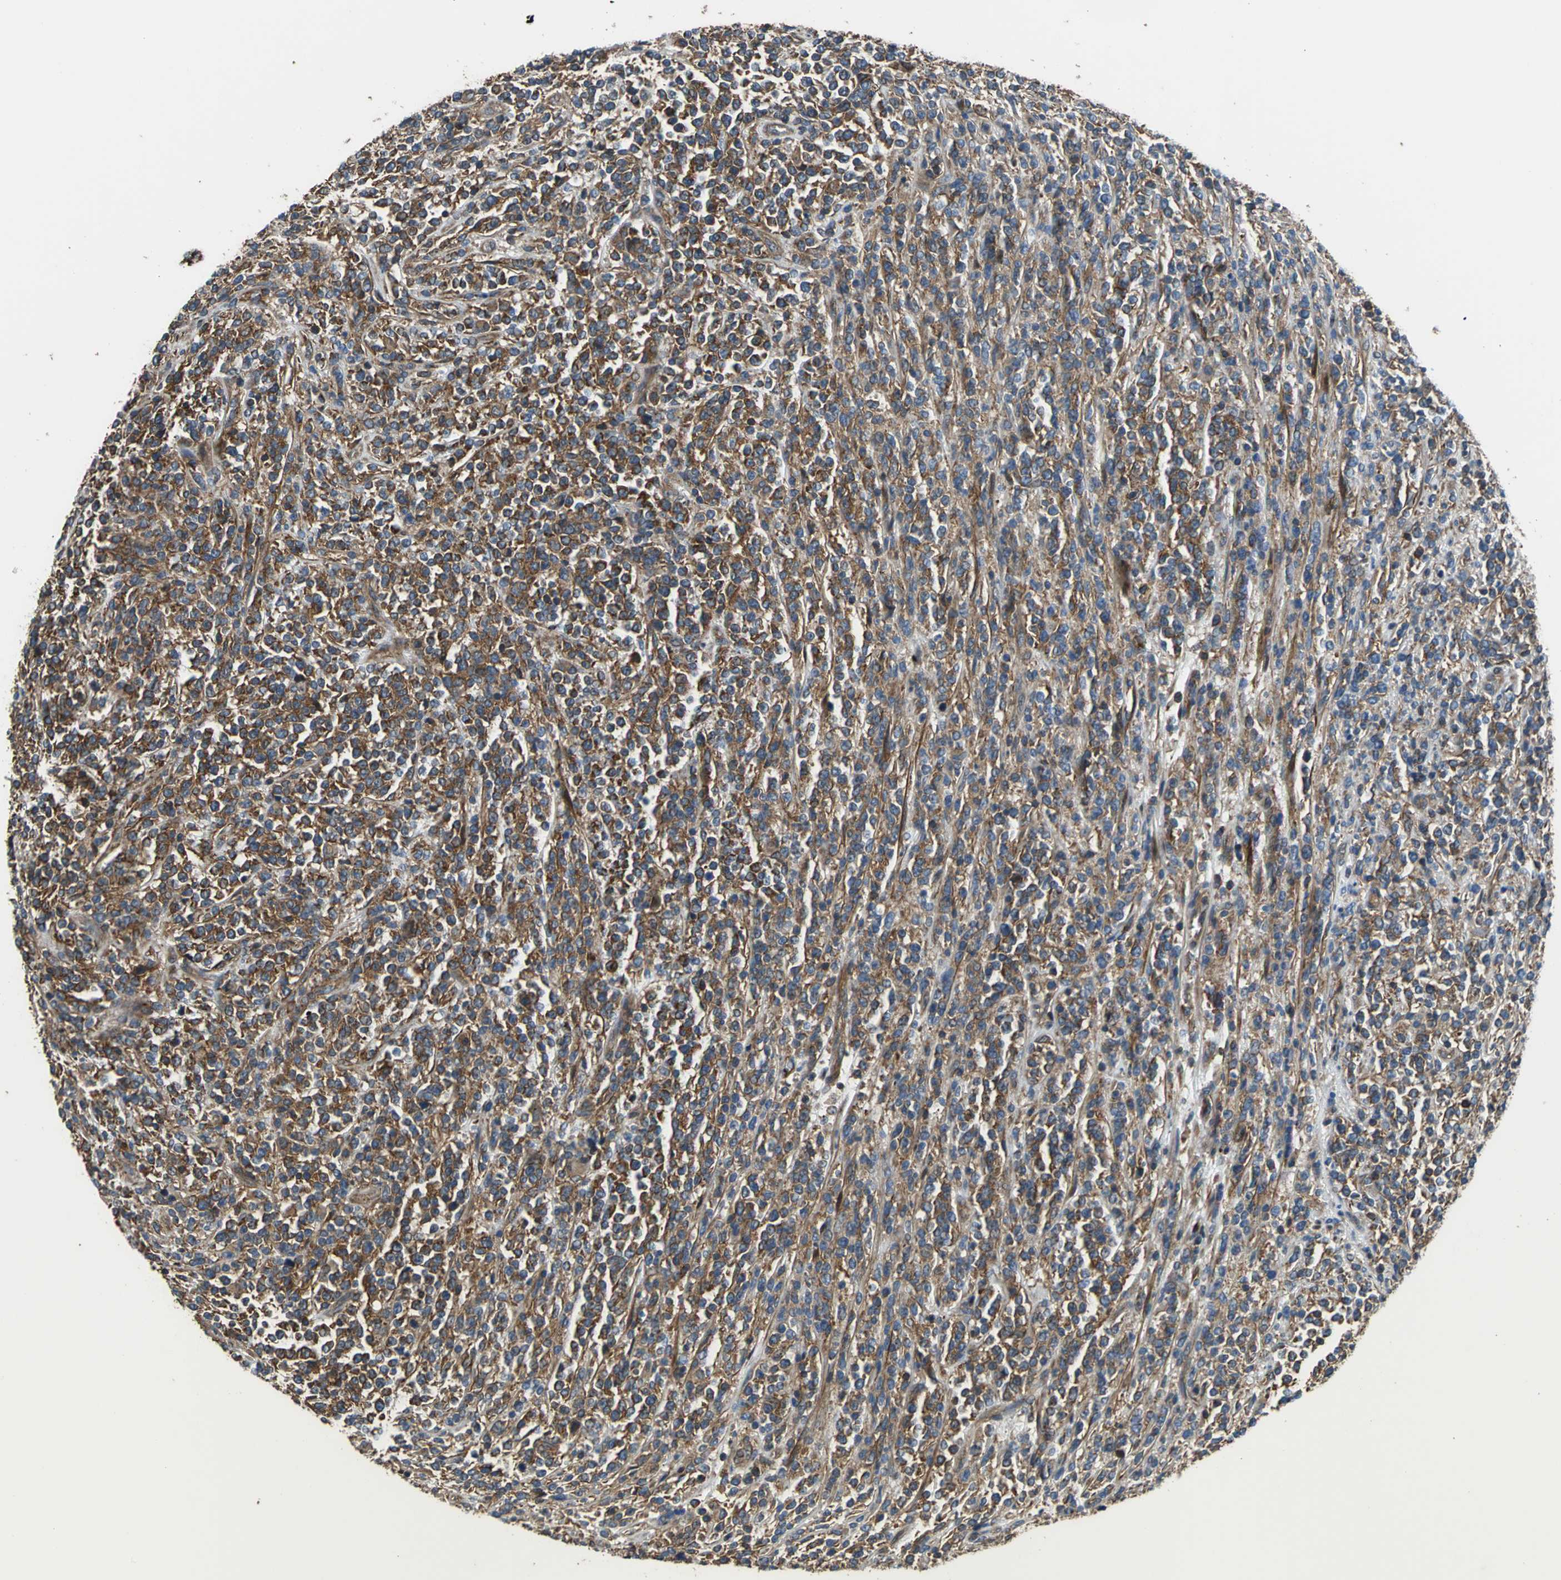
{"staining": {"intensity": "strong", "quantity": ">75%", "location": "cytoplasmic/membranous"}, "tissue": "lymphoma", "cell_type": "Tumor cells", "image_type": "cancer", "snomed": [{"axis": "morphology", "description": "Malignant lymphoma, non-Hodgkin's type, High grade"}, {"axis": "topography", "description": "Soft tissue"}], "caption": "The photomicrograph displays a brown stain indicating the presence of a protein in the cytoplasmic/membranous of tumor cells in lymphoma.", "gene": "PARVA", "patient": {"sex": "male", "age": 18}}